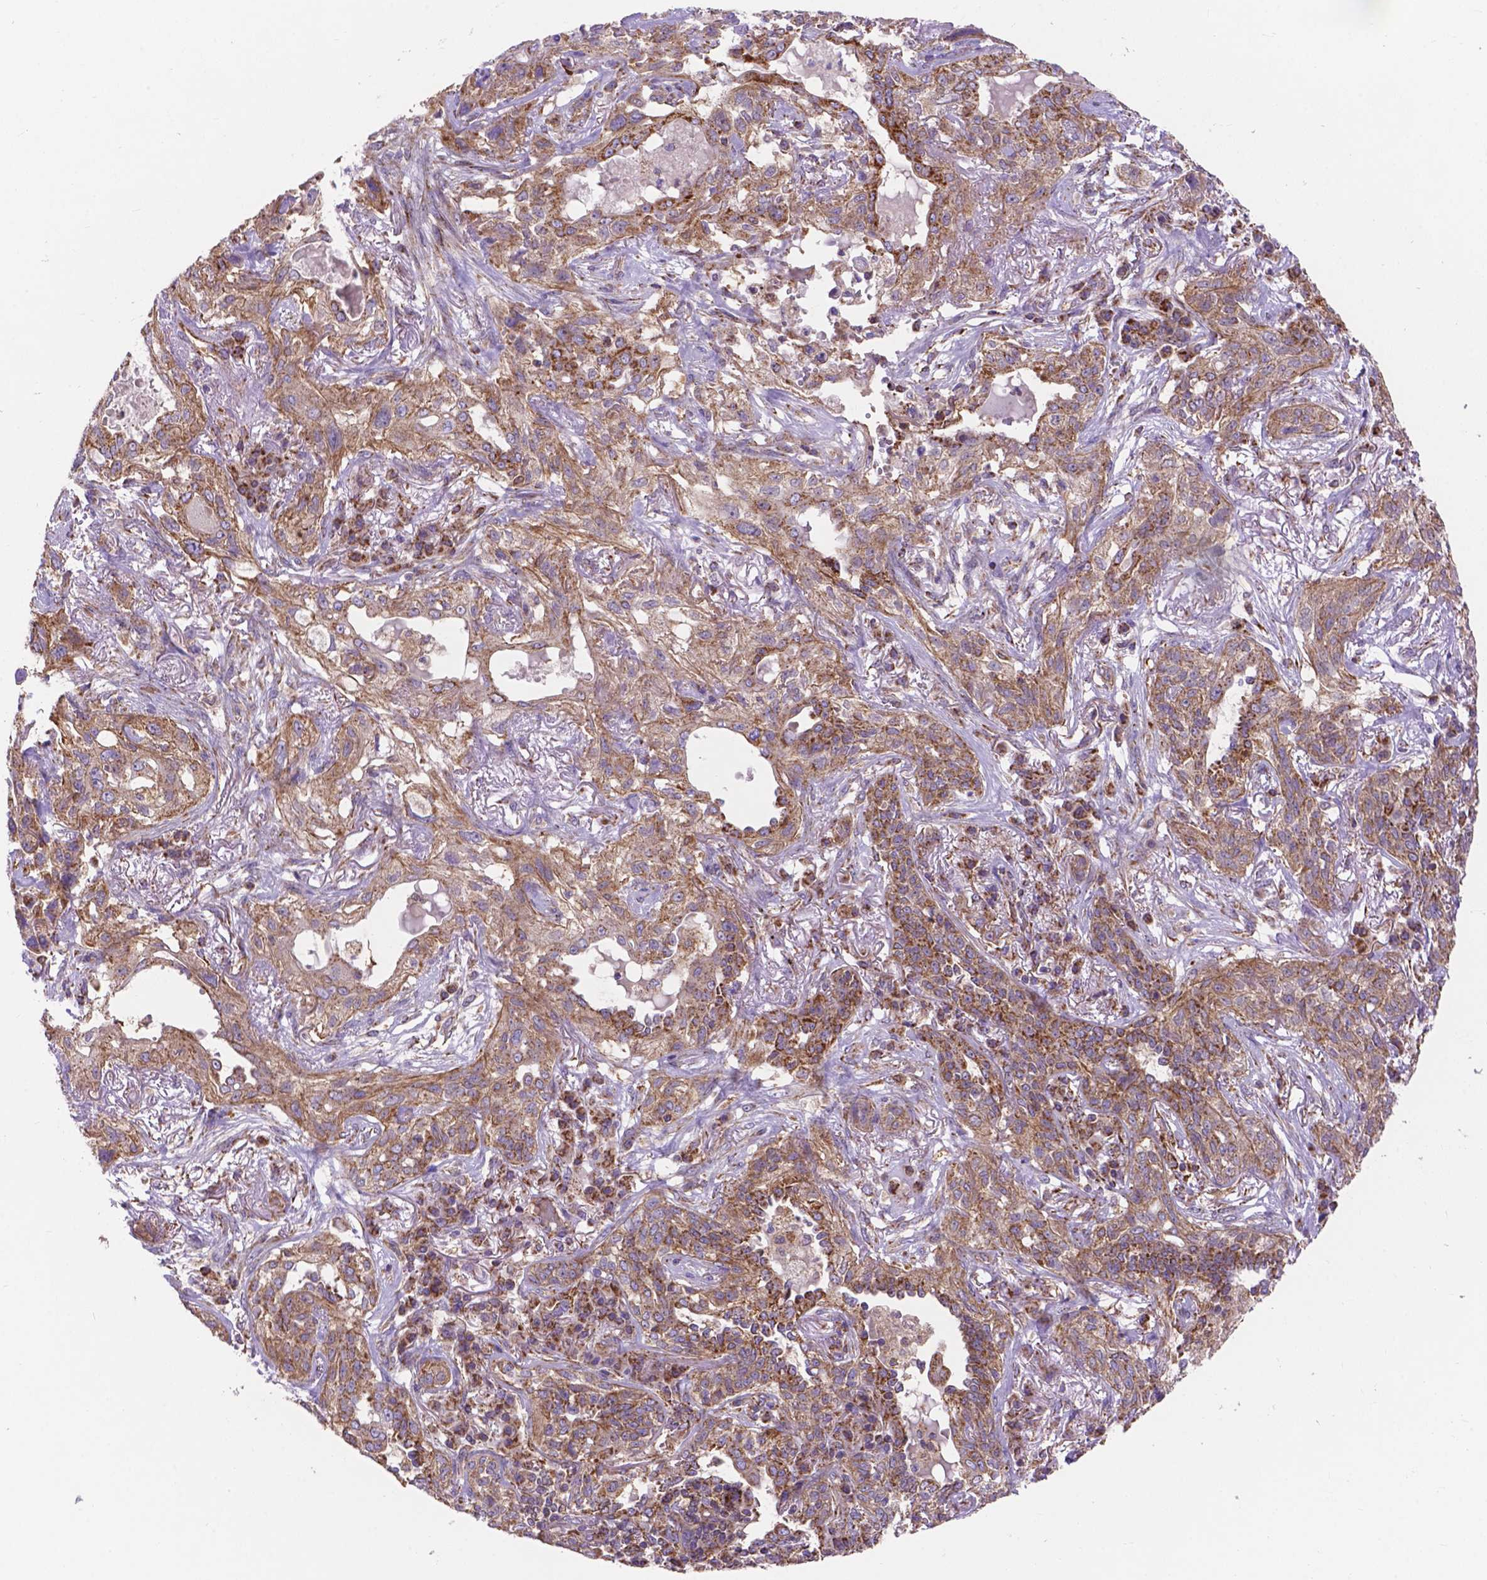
{"staining": {"intensity": "moderate", "quantity": ">75%", "location": "cytoplasmic/membranous"}, "tissue": "lung cancer", "cell_type": "Tumor cells", "image_type": "cancer", "snomed": [{"axis": "morphology", "description": "Squamous cell carcinoma, NOS"}, {"axis": "topography", "description": "Lung"}], "caption": "Brown immunohistochemical staining in human squamous cell carcinoma (lung) demonstrates moderate cytoplasmic/membranous staining in about >75% of tumor cells.", "gene": "AK3", "patient": {"sex": "female", "age": 70}}